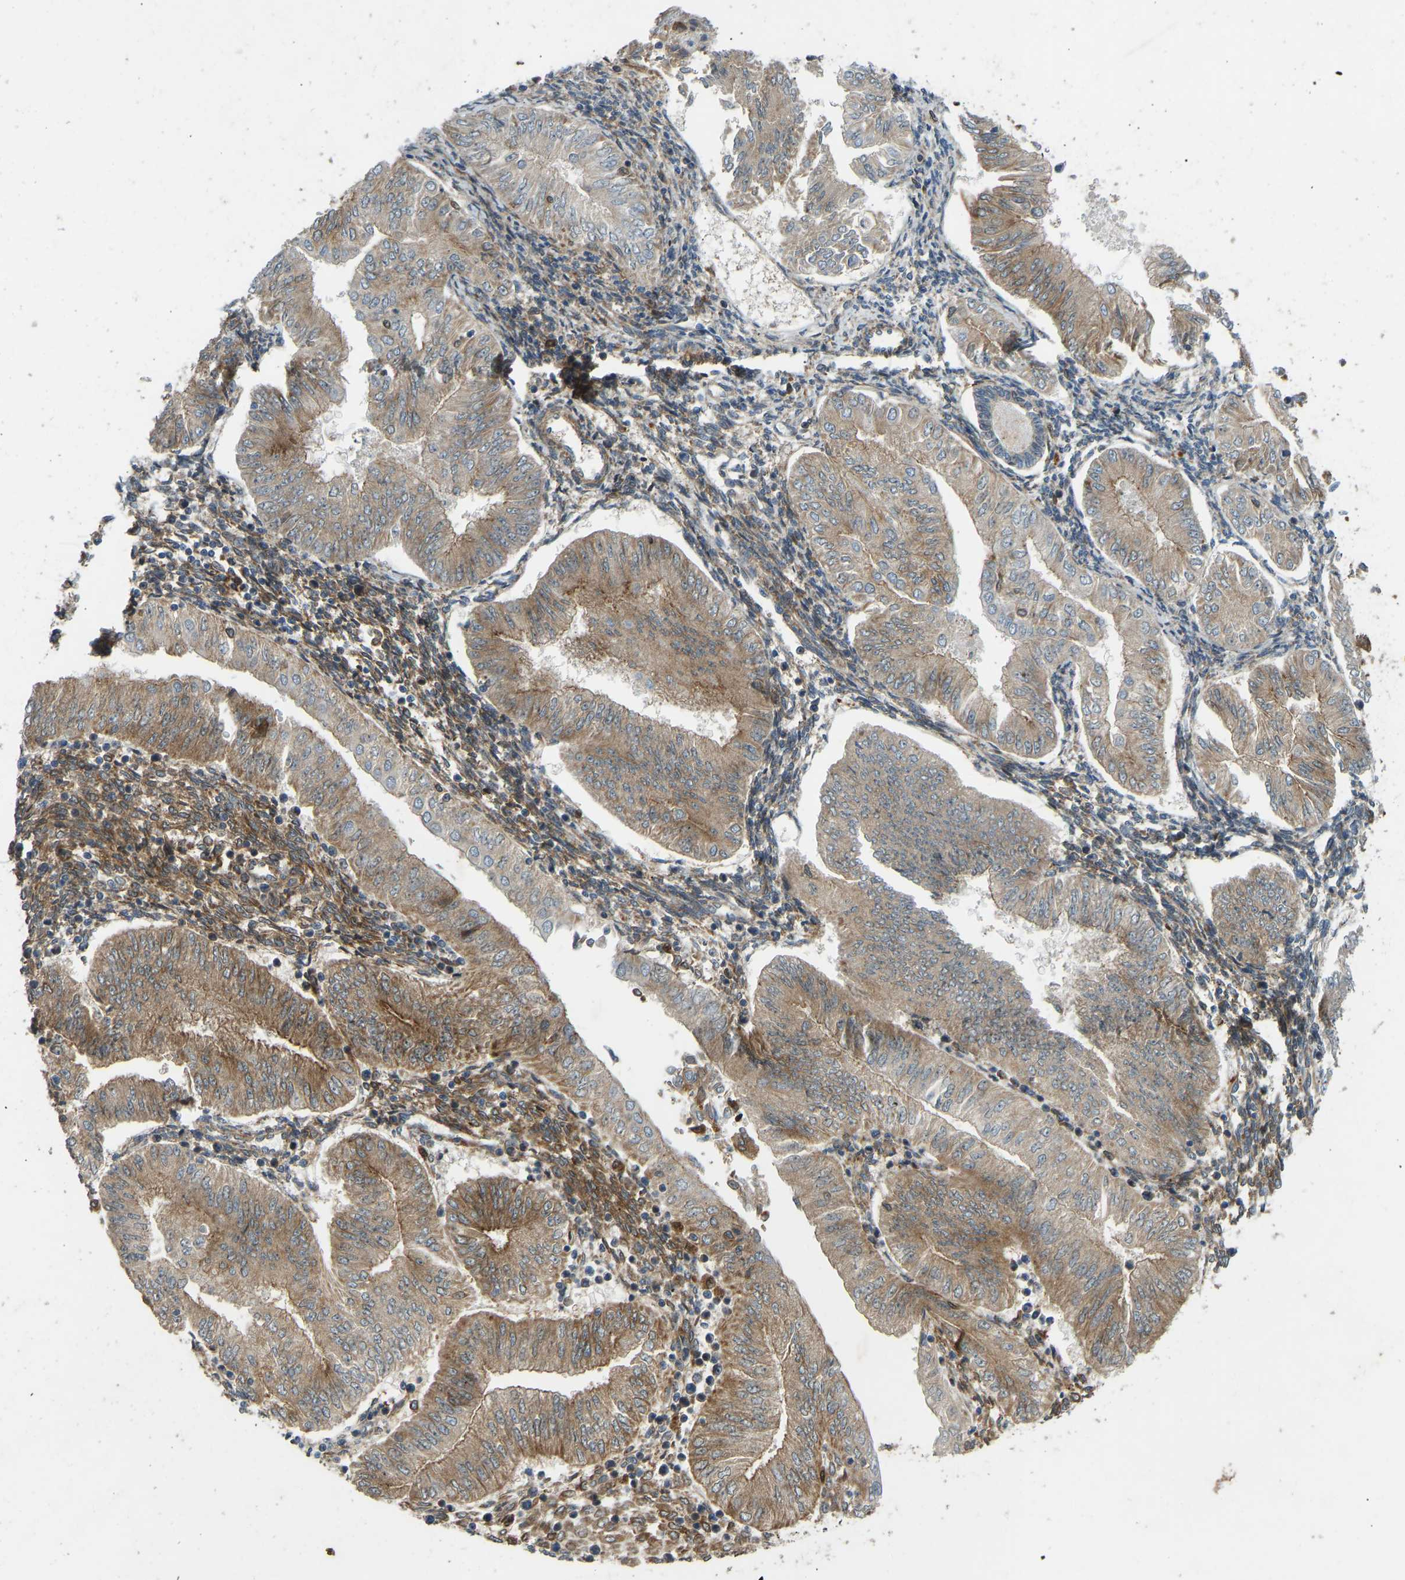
{"staining": {"intensity": "moderate", "quantity": ">75%", "location": "cytoplasmic/membranous"}, "tissue": "endometrial cancer", "cell_type": "Tumor cells", "image_type": "cancer", "snomed": [{"axis": "morphology", "description": "Normal tissue, NOS"}, {"axis": "morphology", "description": "Adenocarcinoma, NOS"}, {"axis": "topography", "description": "Endometrium"}], "caption": "A micrograph showing moderate cytoplasmic/membranous expression in approximately >75% of tumor cells in adenocarcinoma (endometrial), as visualized by brown immunohistochemical staining.", "gene": "OS9", "patient": {"sex": "female", "age": 53}}